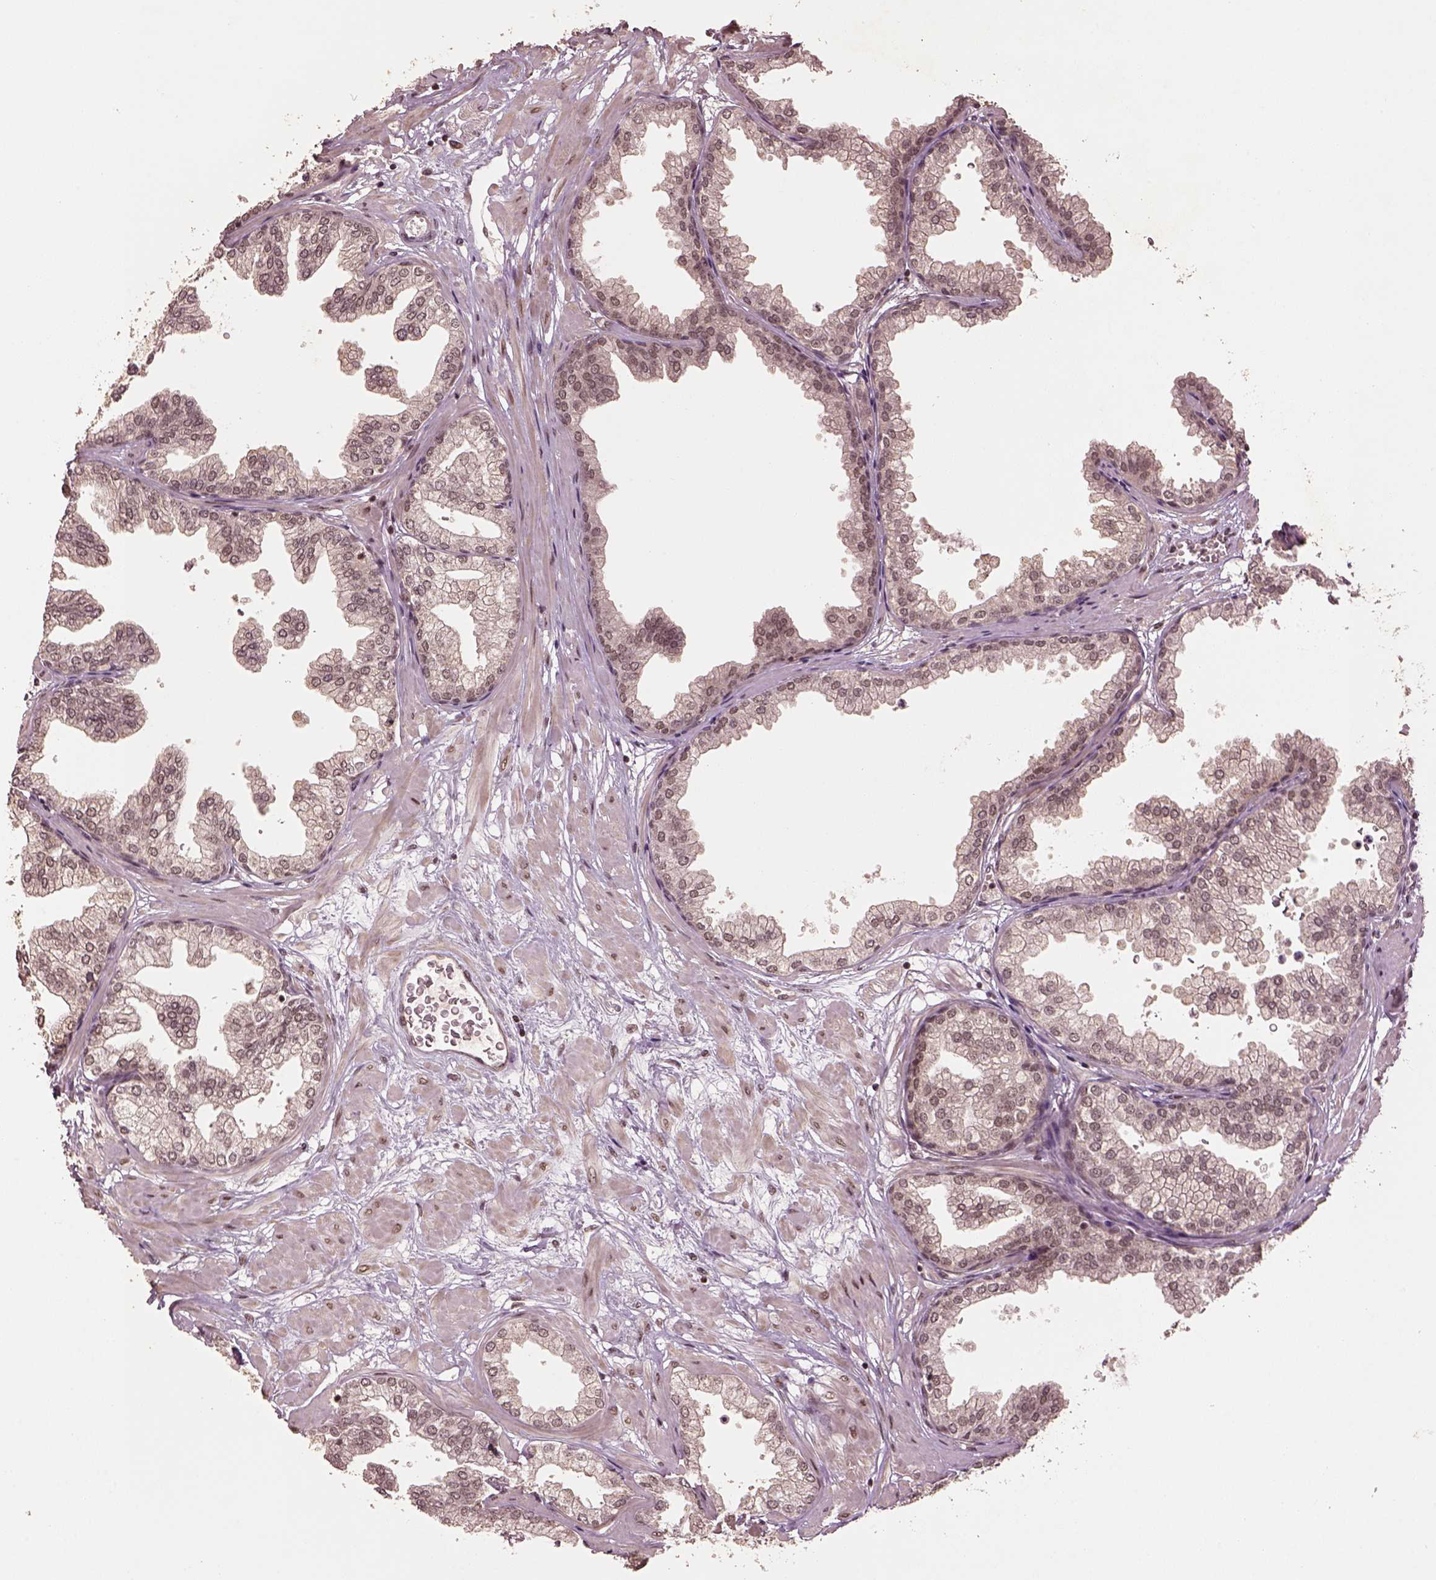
{"staining": {"intensity": "moderate", "quantity": ">75%", "location": "nuclear"}, "tissue": "prostate", "cell_type": "Glandular cells", "image_type": "normal", "snomed": [{"axis": "morphology", "description": "Normal tissue, NOS"}, {"axis": "topography", "description": "Prostate"}], "caption": "Benign prostate demonstrates moderate nuclear staining in about >75% of glandular cells (DAB IHC, brown staining for protein, blue staining for nuclei)..", "gene": "BRD9", "patient": {"sex": "male", "age": 37}}